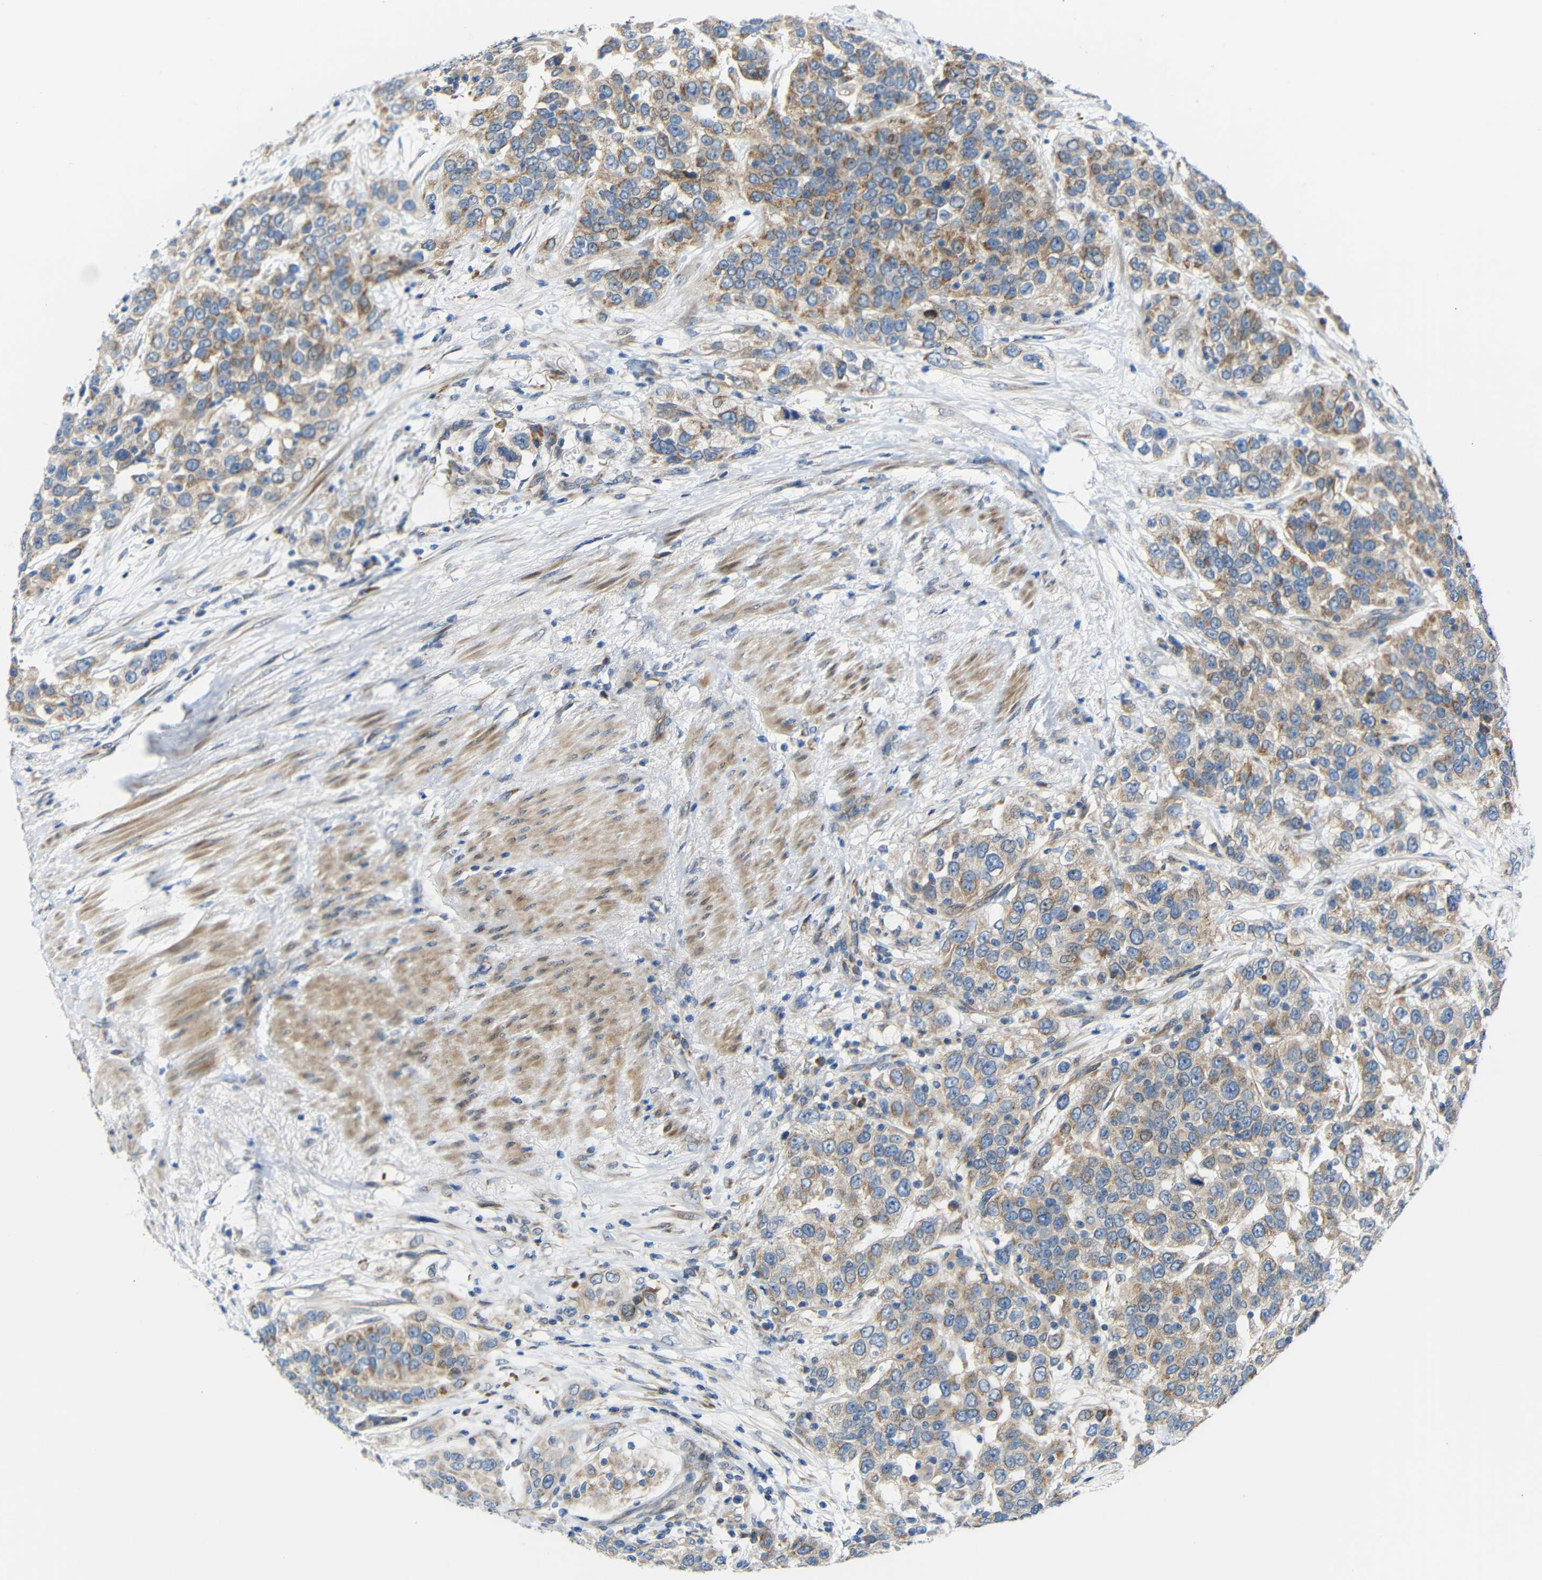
{"staining": {"intensity": "weak", "quantity": ">75%", "location": "cytoplasmic/membranous"}, "tissue": "urothelial cancer", "cell_type": "Tumor cells", "image_type": "cancer", "snomed": [{"axis": "morphology", "description": "Urothelial carcinoma, High grade"}, {"axis": "topography", "description": "Urinary bladder"}], "caption": "DAB immunohistochemical staining of urothelial cancer reveals weak cytoplasmic/membranous protein staining in about >75% of tumor cells. (IHC, brightfield microscopy, high magnification).", "gene": "TMEM25", "patient": {"sex": "female", "age": 80}}